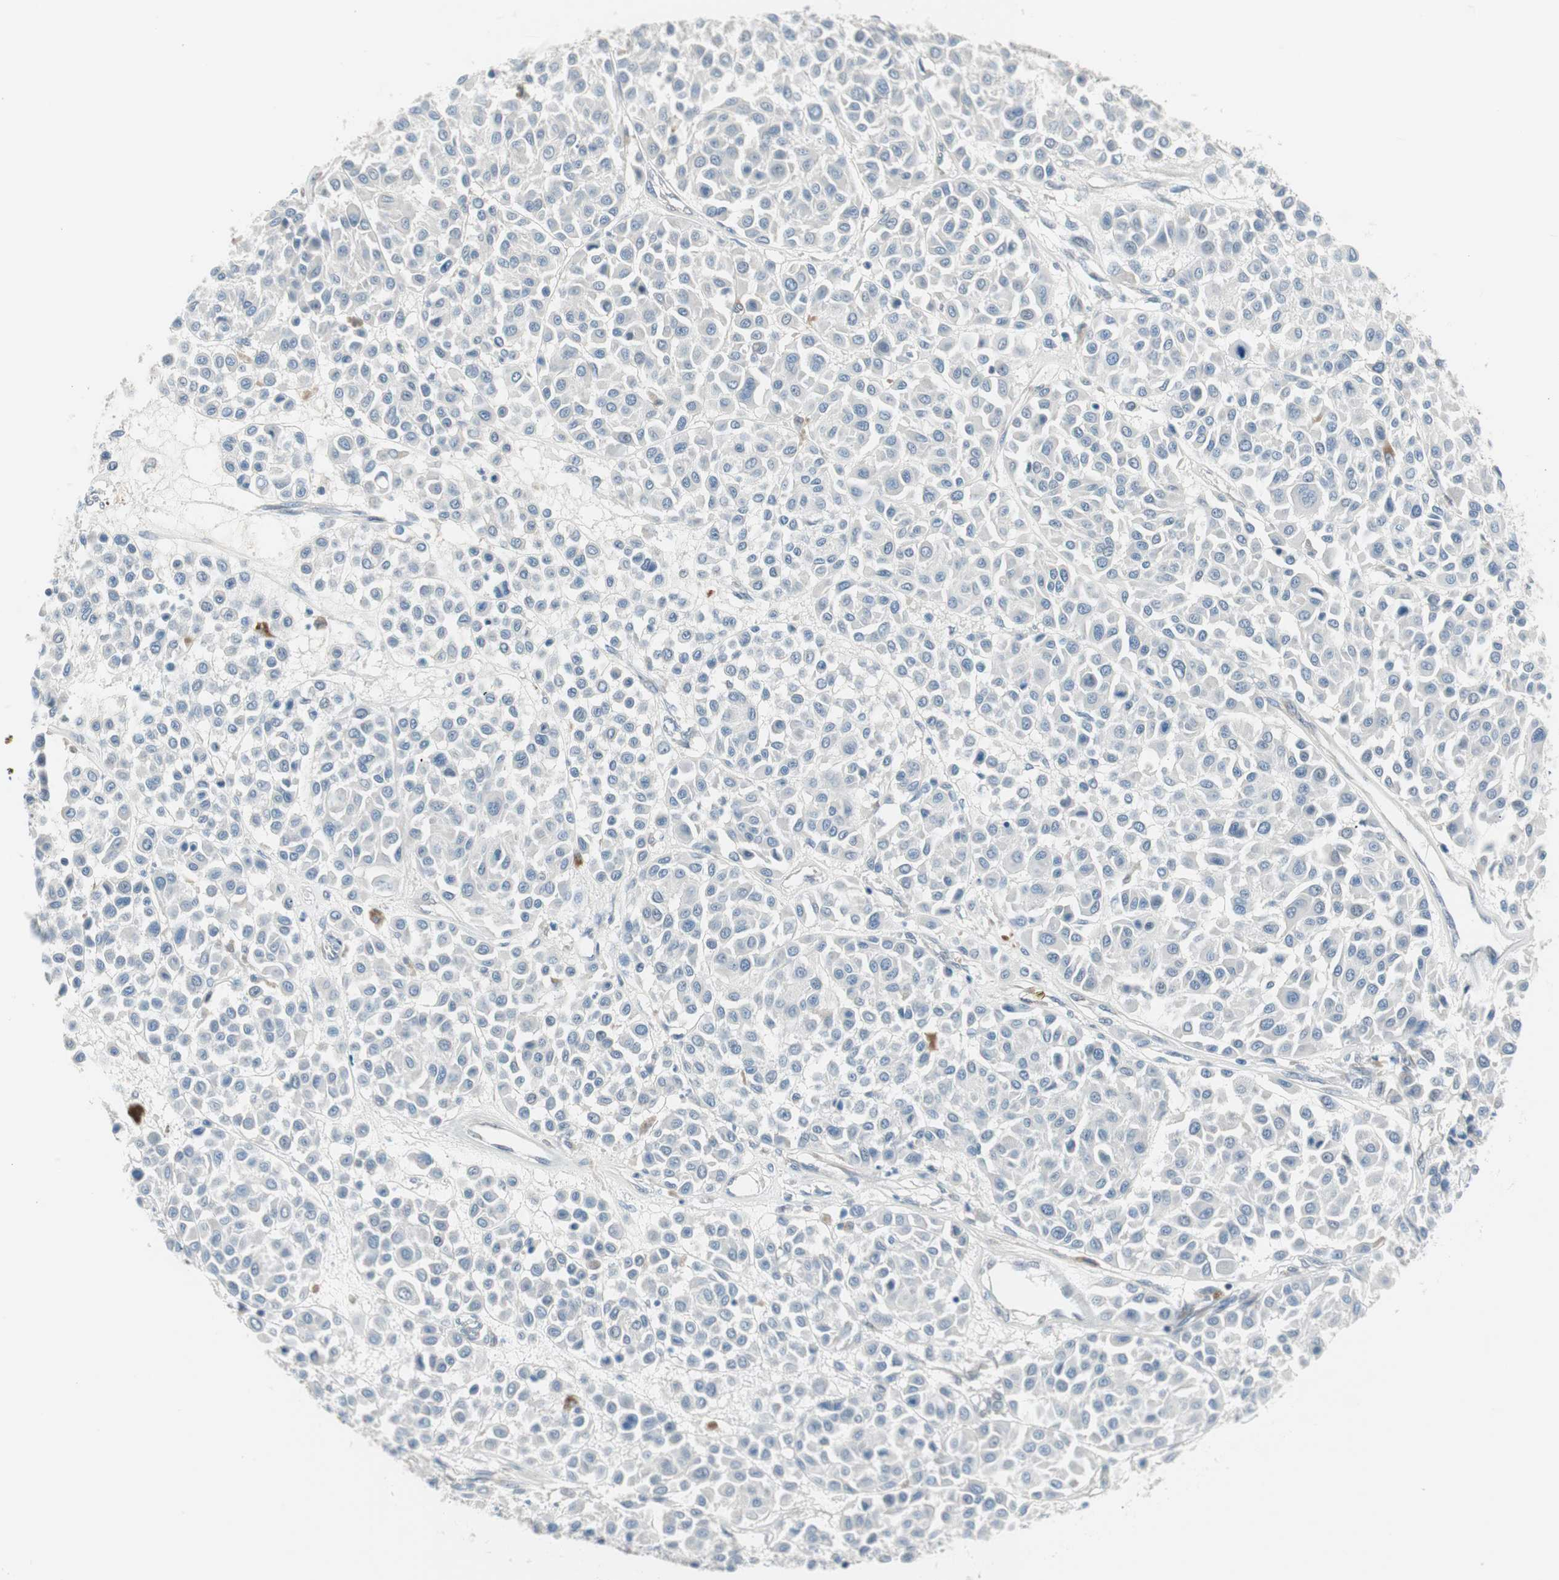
{"staining": {"intensity": "negative", "quantity": "none", "location": "none"}, "tissue": "melanoma", "cell_type": "Tumor cells", "image_type": "cancer", "snomed": [{"axis": "morphology", "description": "Malignant melanoma, Metastatic site"}, {"axis": "topography", "description": "Soft tissue"}], "caption": "Immunohistochemistry (IHC) image of malignant melanoma (metastatic site) stained for a protein (brown), which displays no expression in tumor cells.", "gene": "GRHL1", "patient": {"sex": "male", "age": 41}}